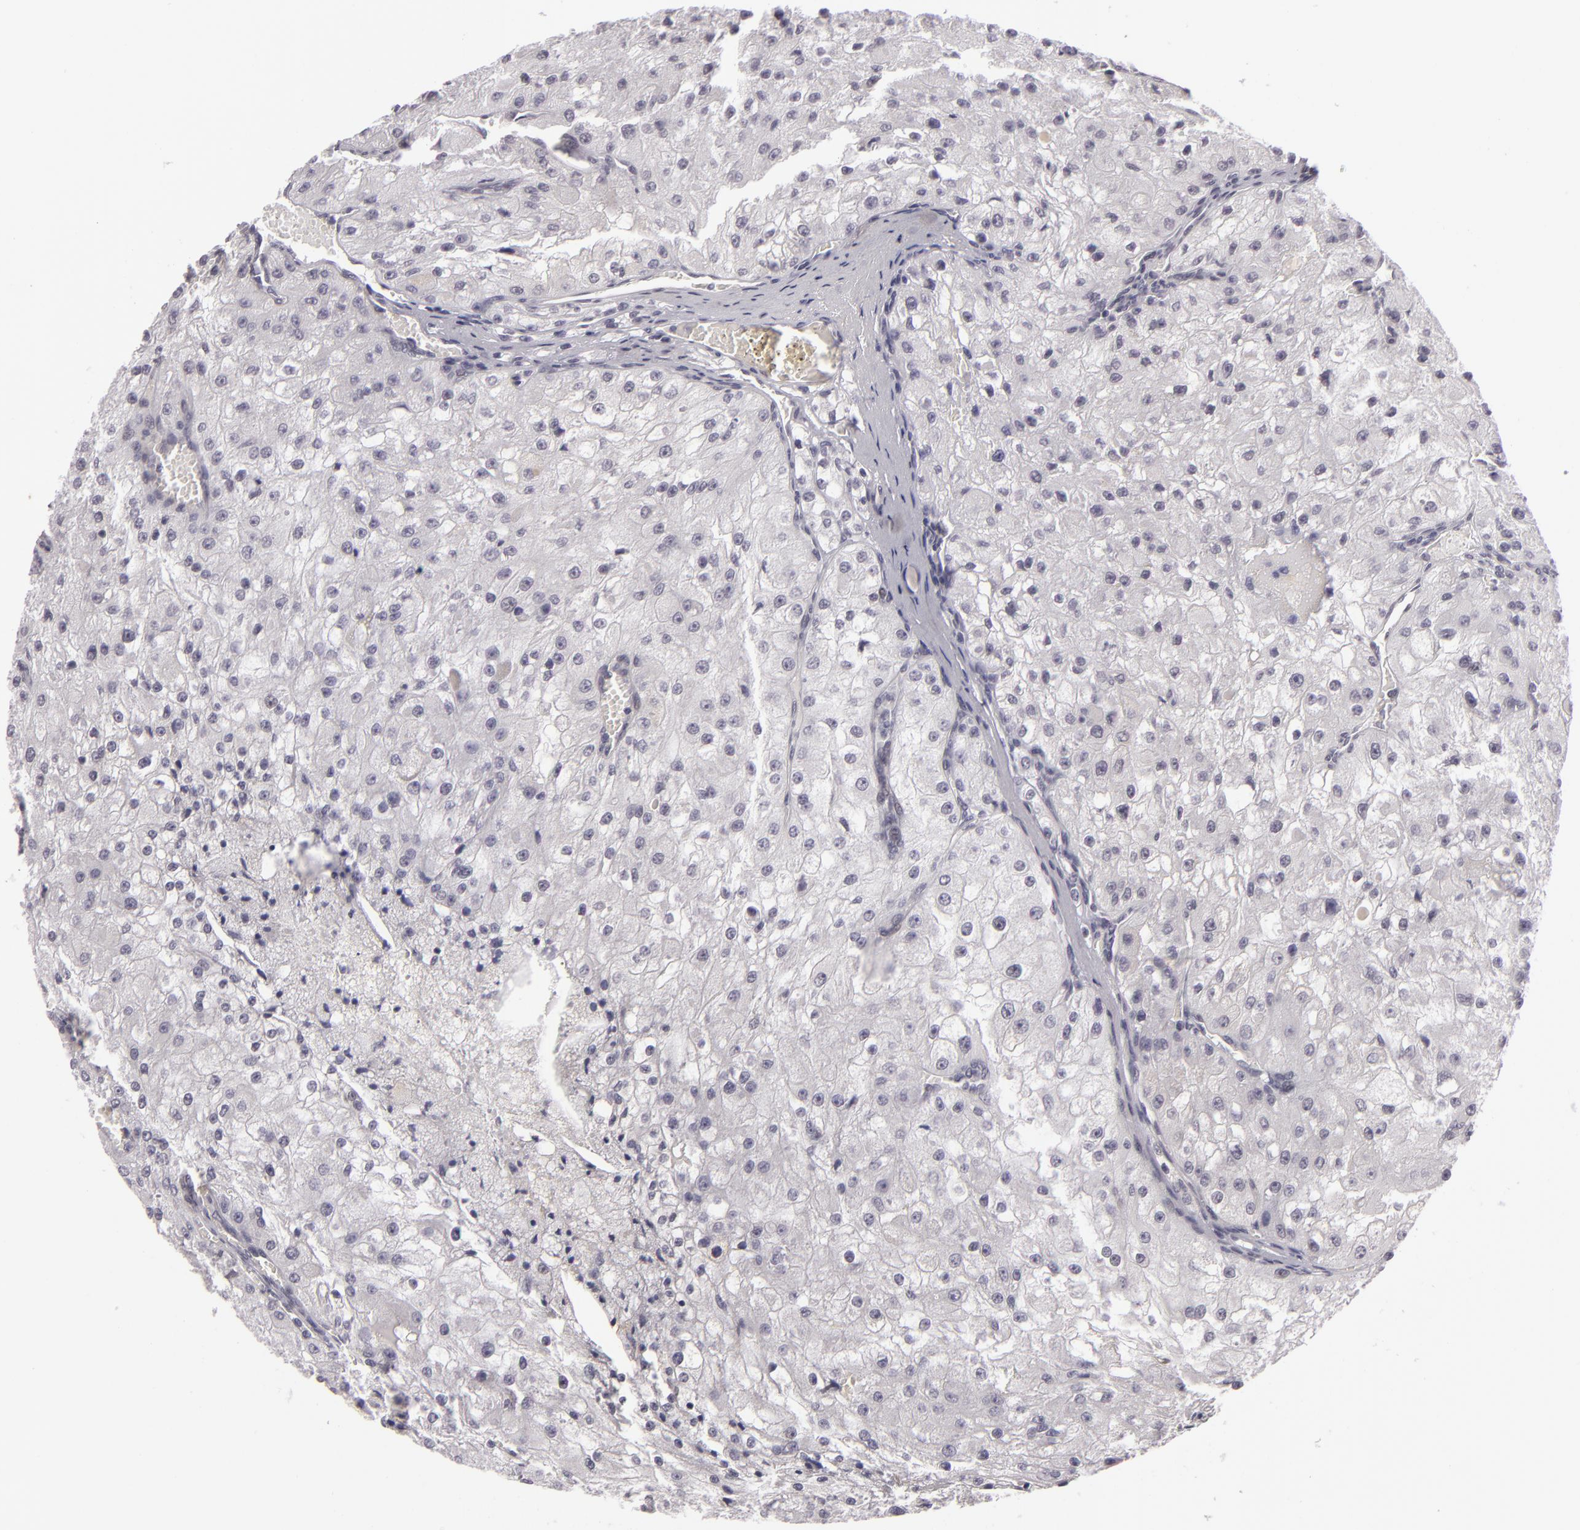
{"staining": {"intensity": "negative", "quantity": "none", "location": "none"}, "tissue": "renal cancer", "cell_type": "Tumor cells", "image_type": "cancer", "snomed": [{"axis": "morphology", "description": "Adenocarcinoma, NOS"}, {"axis": "topography", "description": "Kidney"}], "caption": "The immunohistochemistry (IHC) micrograph has no significant expression in tumor cells of renal adenocarcinoma tissue. Nuclei are stained in blue.", "gene": "ZNF205", "patient": {"sex": "female", "age": 74}}